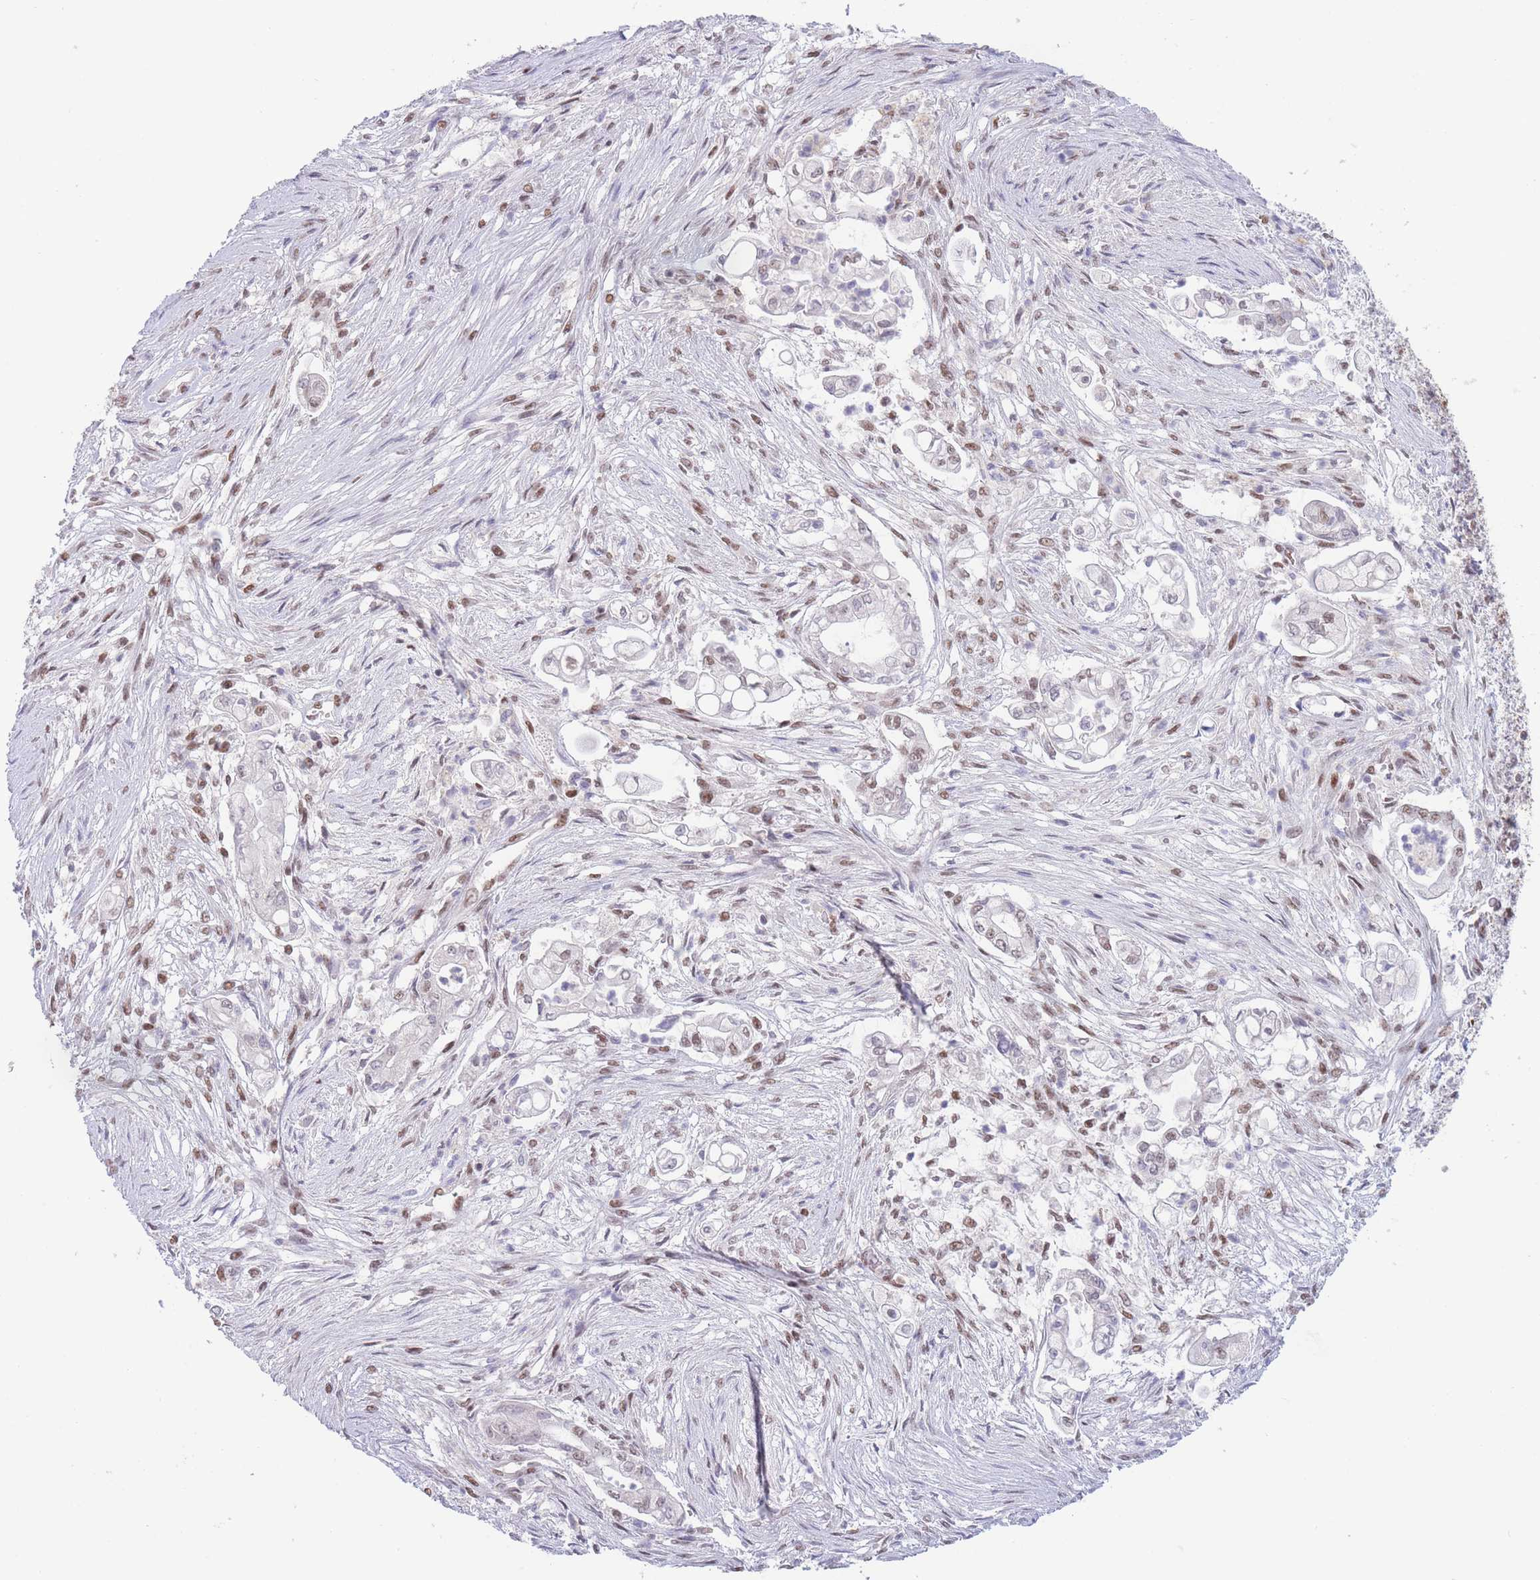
{"staining": {"intensity": "moderate", "quantity": "25%-75%", "location": "nuclear"}, "tissue": "pancreatic cancer", "cell_type": "Tumor cells", "image_type": "cancer", "snomed": [{"axis": "morphology", "description": "Adenocarcinoma, NOS"}, {"axis": "topography", "description": "Pancreas"}], "caption": "The histopathology image shows a brown stain indicating the presence of a protein in the nuclear of tumor cells in pancreatic cancer.", "gene": "SMAD9", "patient": {"sex": "female", "age": 69}}